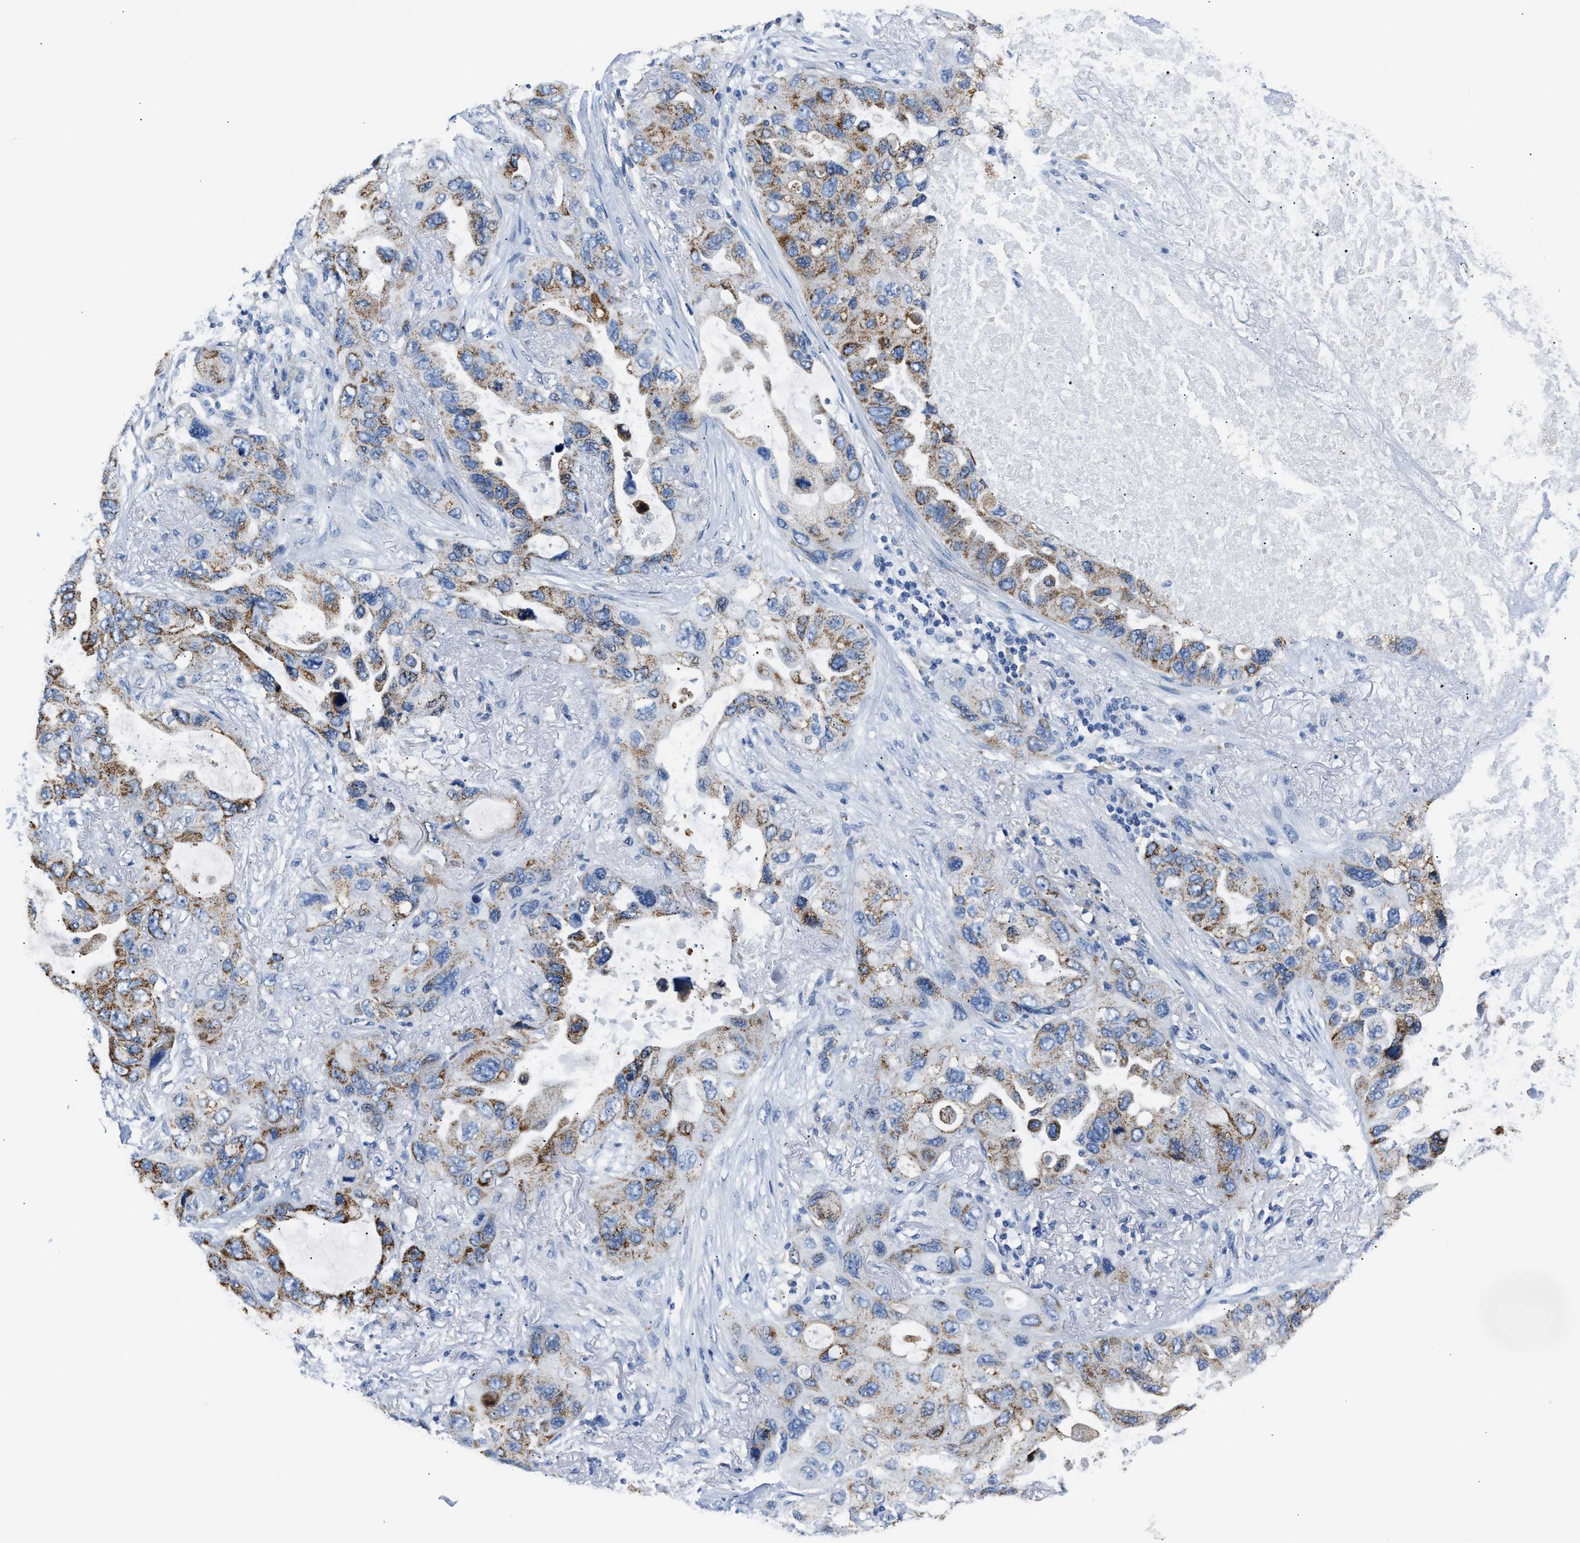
{"staining": {"intensity": "moderate", "quantity": ">75%", "location": "cytoplasmic/membranous"}, "tissue": "lung cancer", "cell_type": "Tumor cells", "image_type": "cancer", "snomed": [{"axis": "morphology", "description": "Squamous cell carcinoma, NOS"}, {"axis": "topography", "description": "Lung"}], "caption": "A photomicrograph showing moderate cytoplasmic/membranous staining in about >75% of tumor cells in lung cancer (squamous cell carcinoma), as visualized by brown immunohistochemical staining.", "gene": "AMACR", "patient": {"sex": "female", "age": 73}}